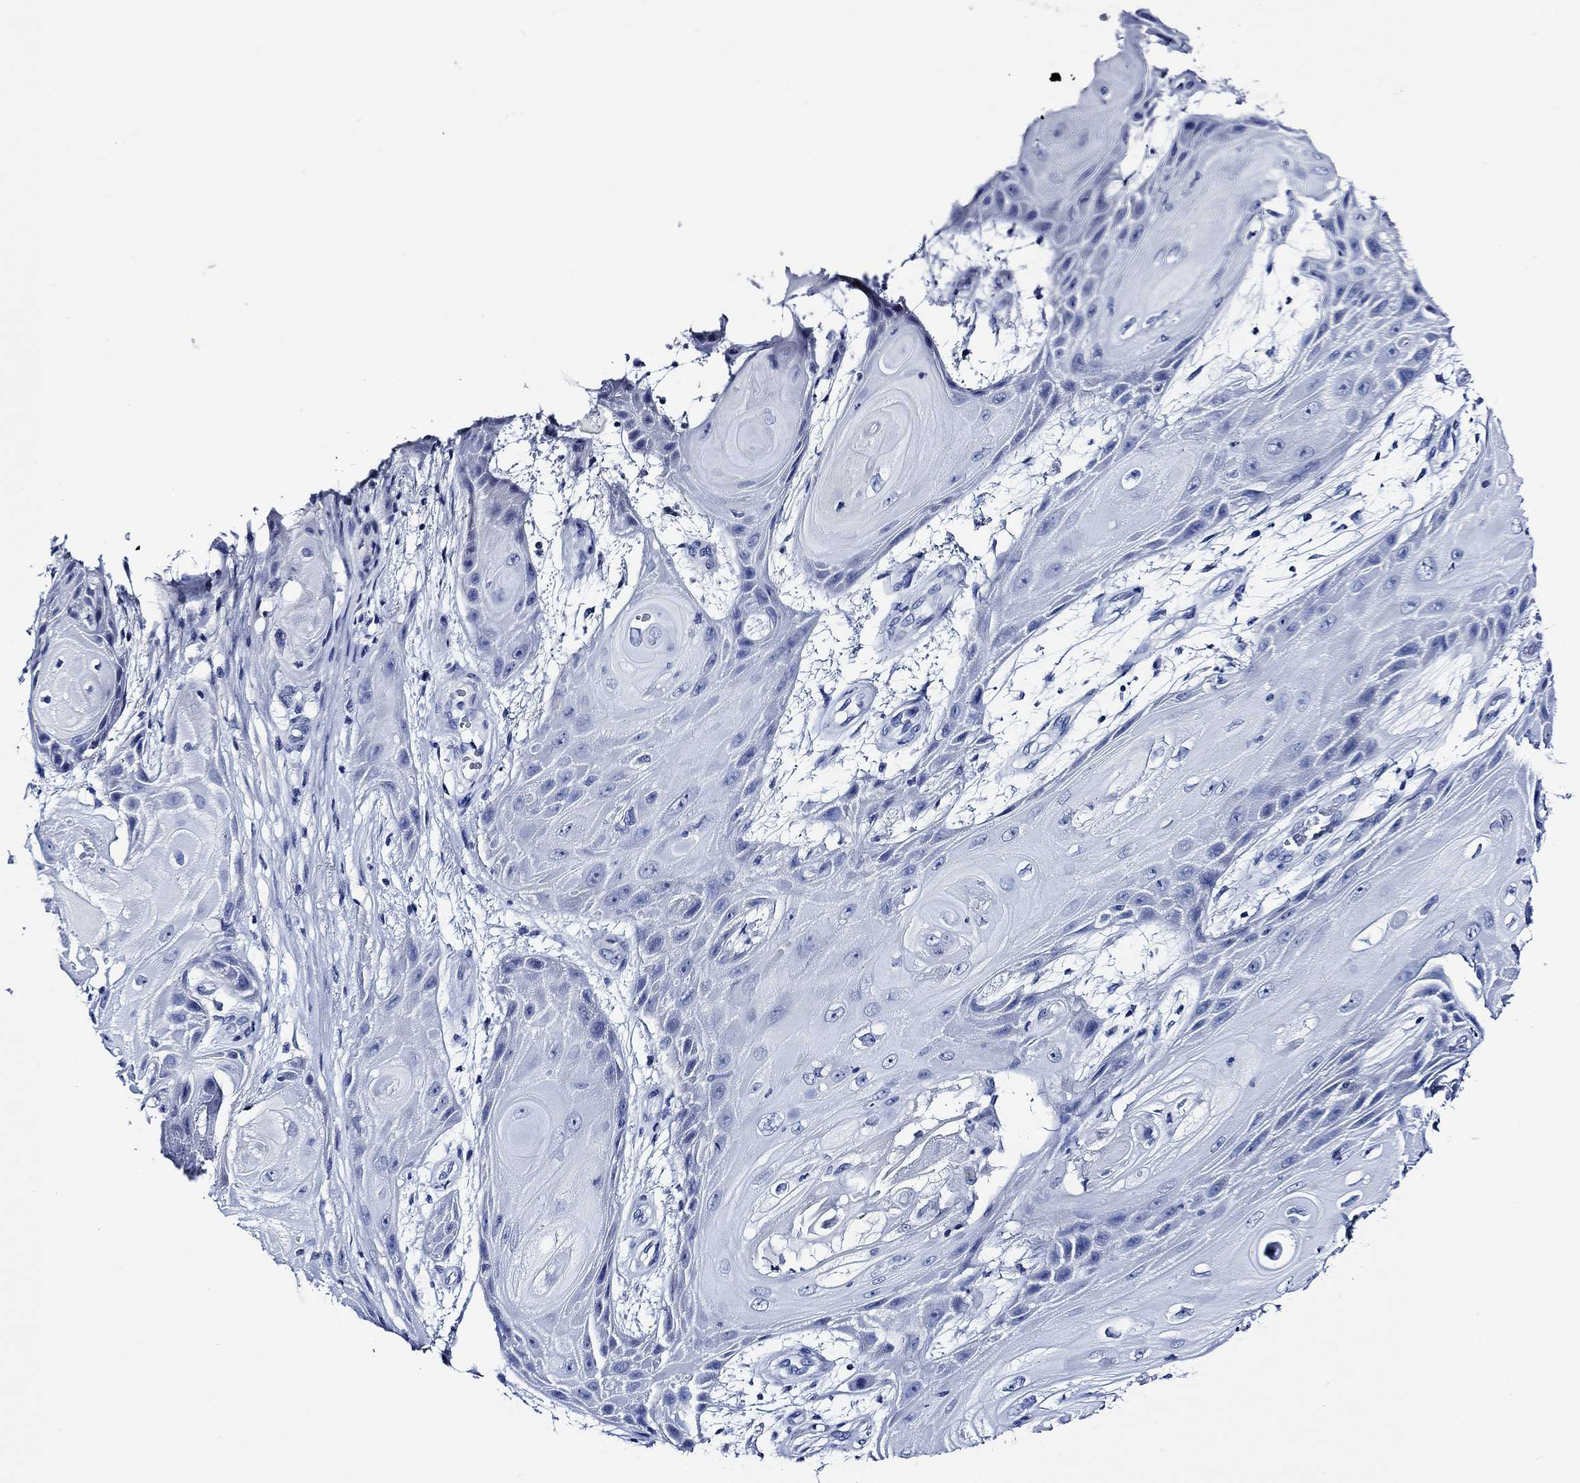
{"staining": {"intensity": "negative", "quantity": "none", "location": "none"}, "tissue": "skin cancer", "cell_type": "Tumor cells", "image_type": "cancer", "snomed": [{"axis": "morphology", "description": "Squamous cell carcinoma, NOS"}, {"axis": "topography", "description": "Skin"}], "caption": "A histopathology image of human skin cancer (squamous cell carcinoma) is negative for staining in tumor cells.", "gene": "WDR62", "patient": {"sex": "male", "age": 62}}